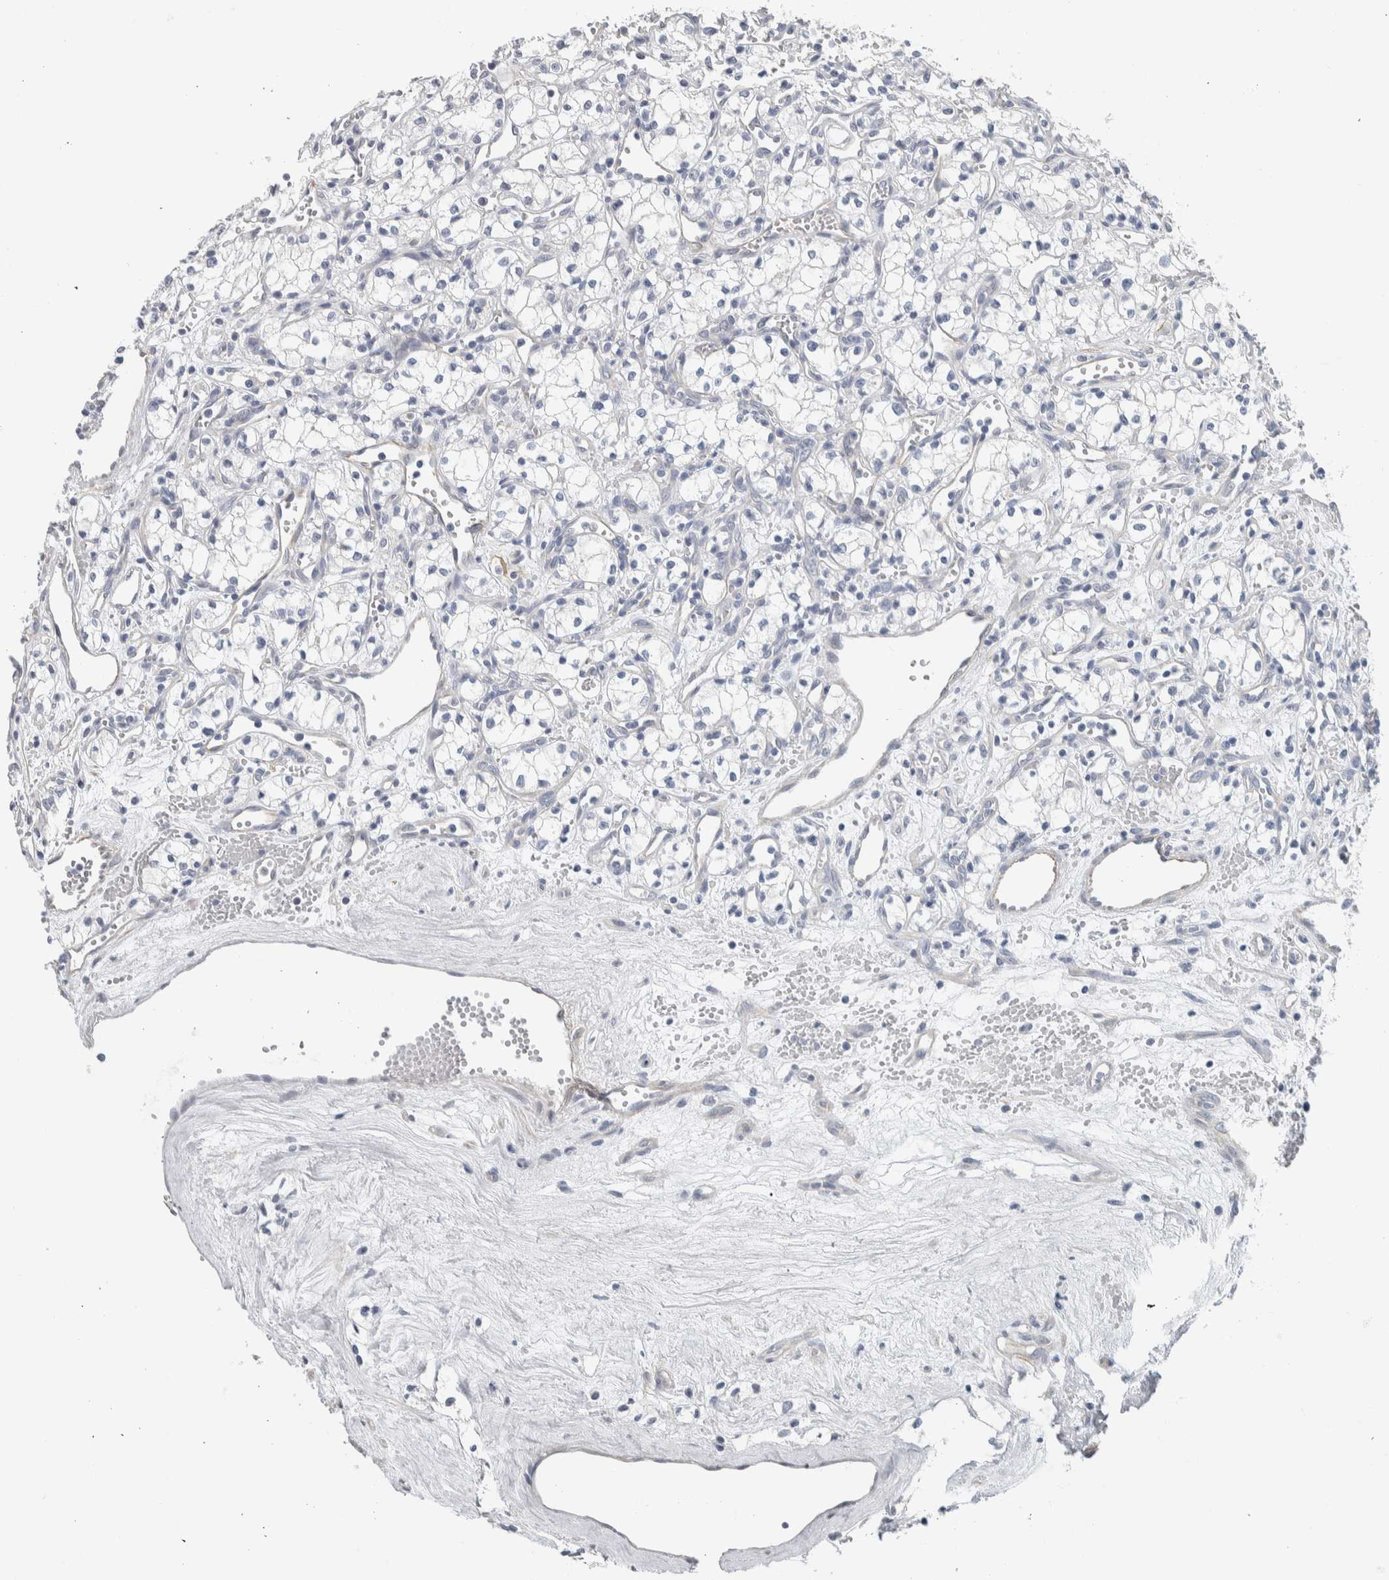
{"staining": {"intensity": "negative", "quantity": "none", "location": "none"}, "tissue": "renal cancer", "cell_type": "Tumor cells", "image_type": "cancer", "snomed": [{"axis": "morphology", "description": "Adenocarcinoma, NOS"}, {"axis": "topography", "description": "Kidney"}], "caption": "Immunohistochemistry (IHC) of human renal cancer demonstrates no expression in tumor cells.", "gene": "NEFM", "patient": {"sex": "male", "age": 59}}